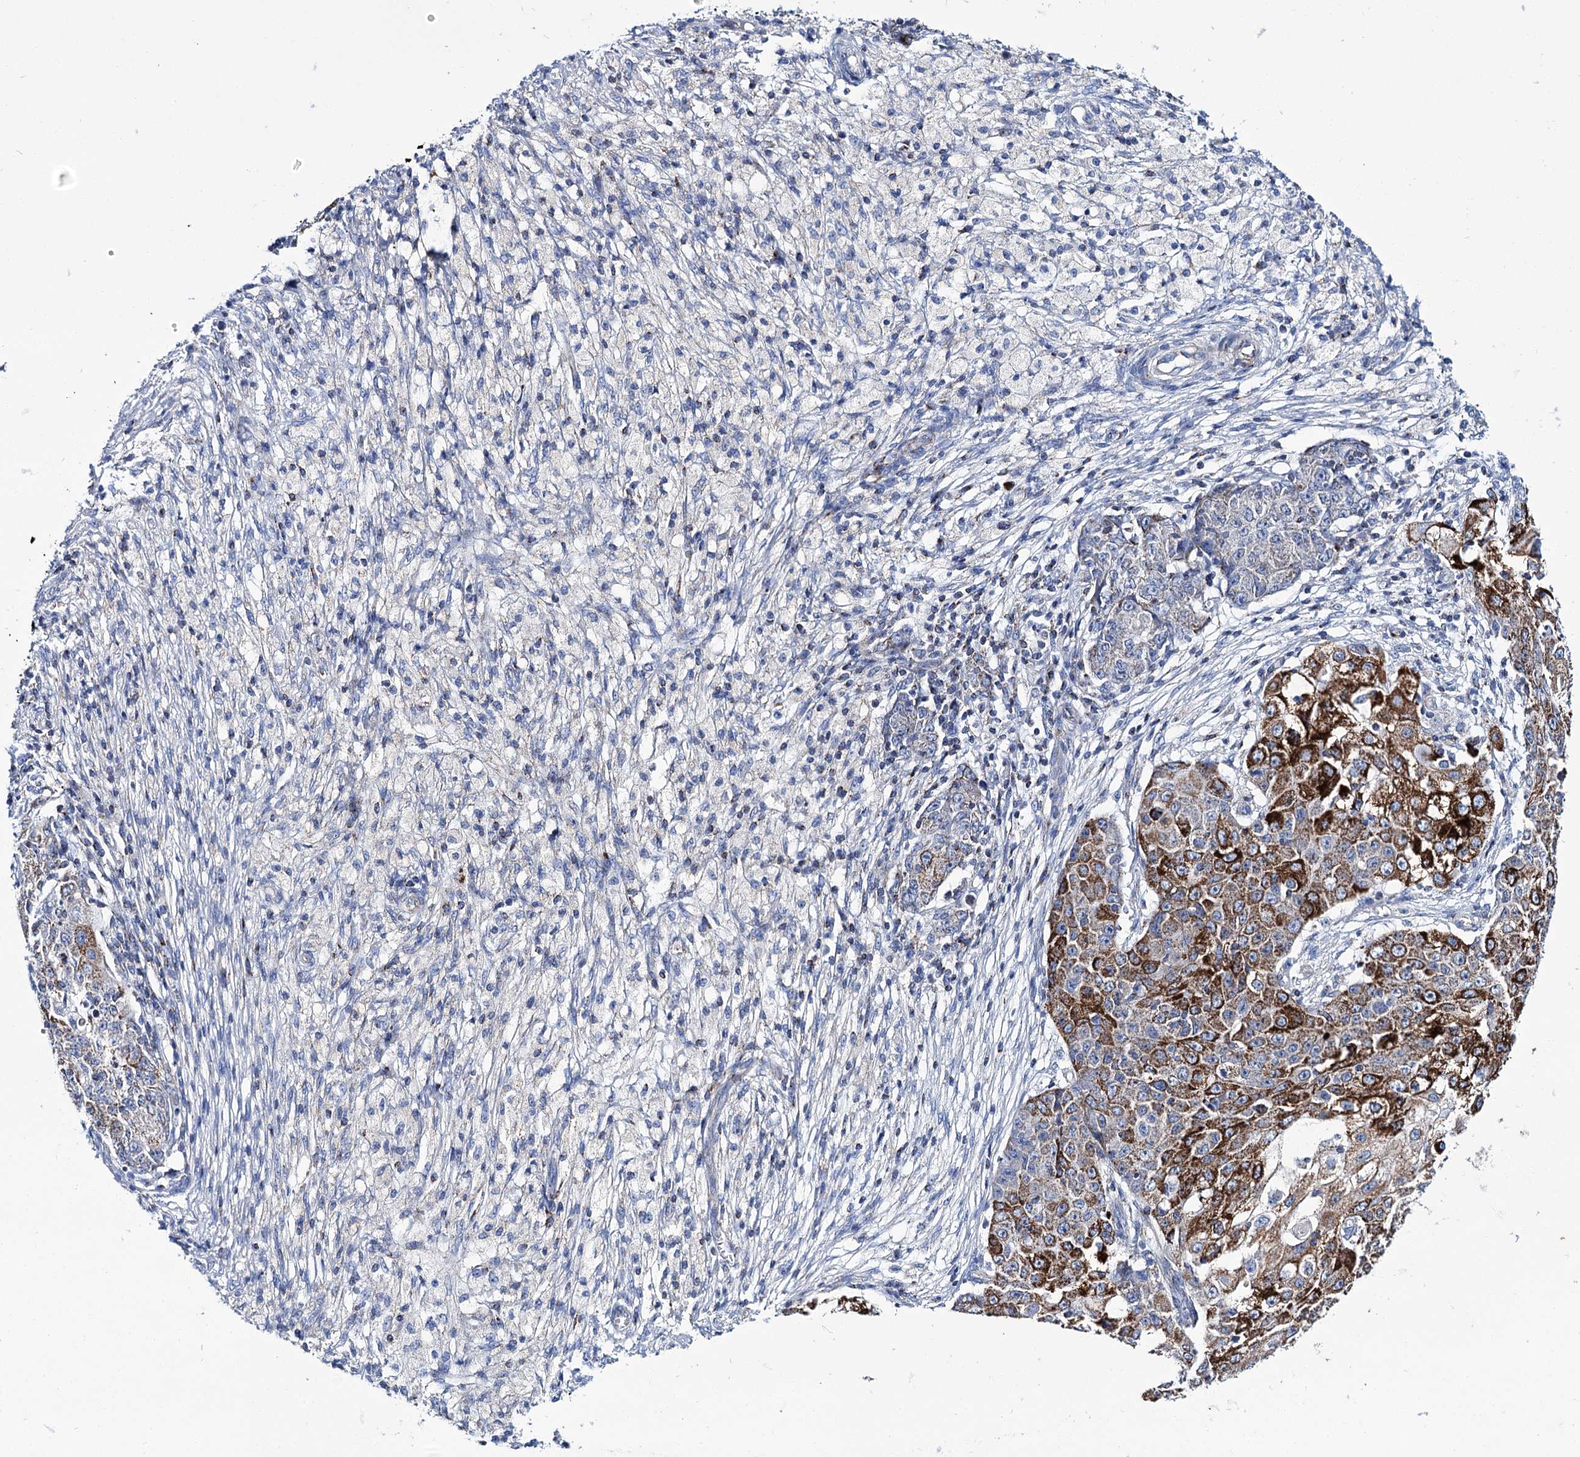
{"staining": {"intensity": "strong", "quantity": "25%-75%", "location": "cytoplasmic/membranous"}, "tissue": "ovarian cancer", "cell_type": "Tumor cells", "image_type": "cancer", "snomed": [{"axis": "morphology", "description": "Carcinoma, endometroid"}, {"axis": "topography", "description": "Ovary"}], "caption": "An IHC micrograph of tumor tissue is shown. Protein staining in brown shows strong cytoplasmic/membranous positivity in ovarian cancer (endometroid carcinoma) within tumor cells.", "gene": "UBASH3B", "patient": {"sex": "female", "age": 42}}